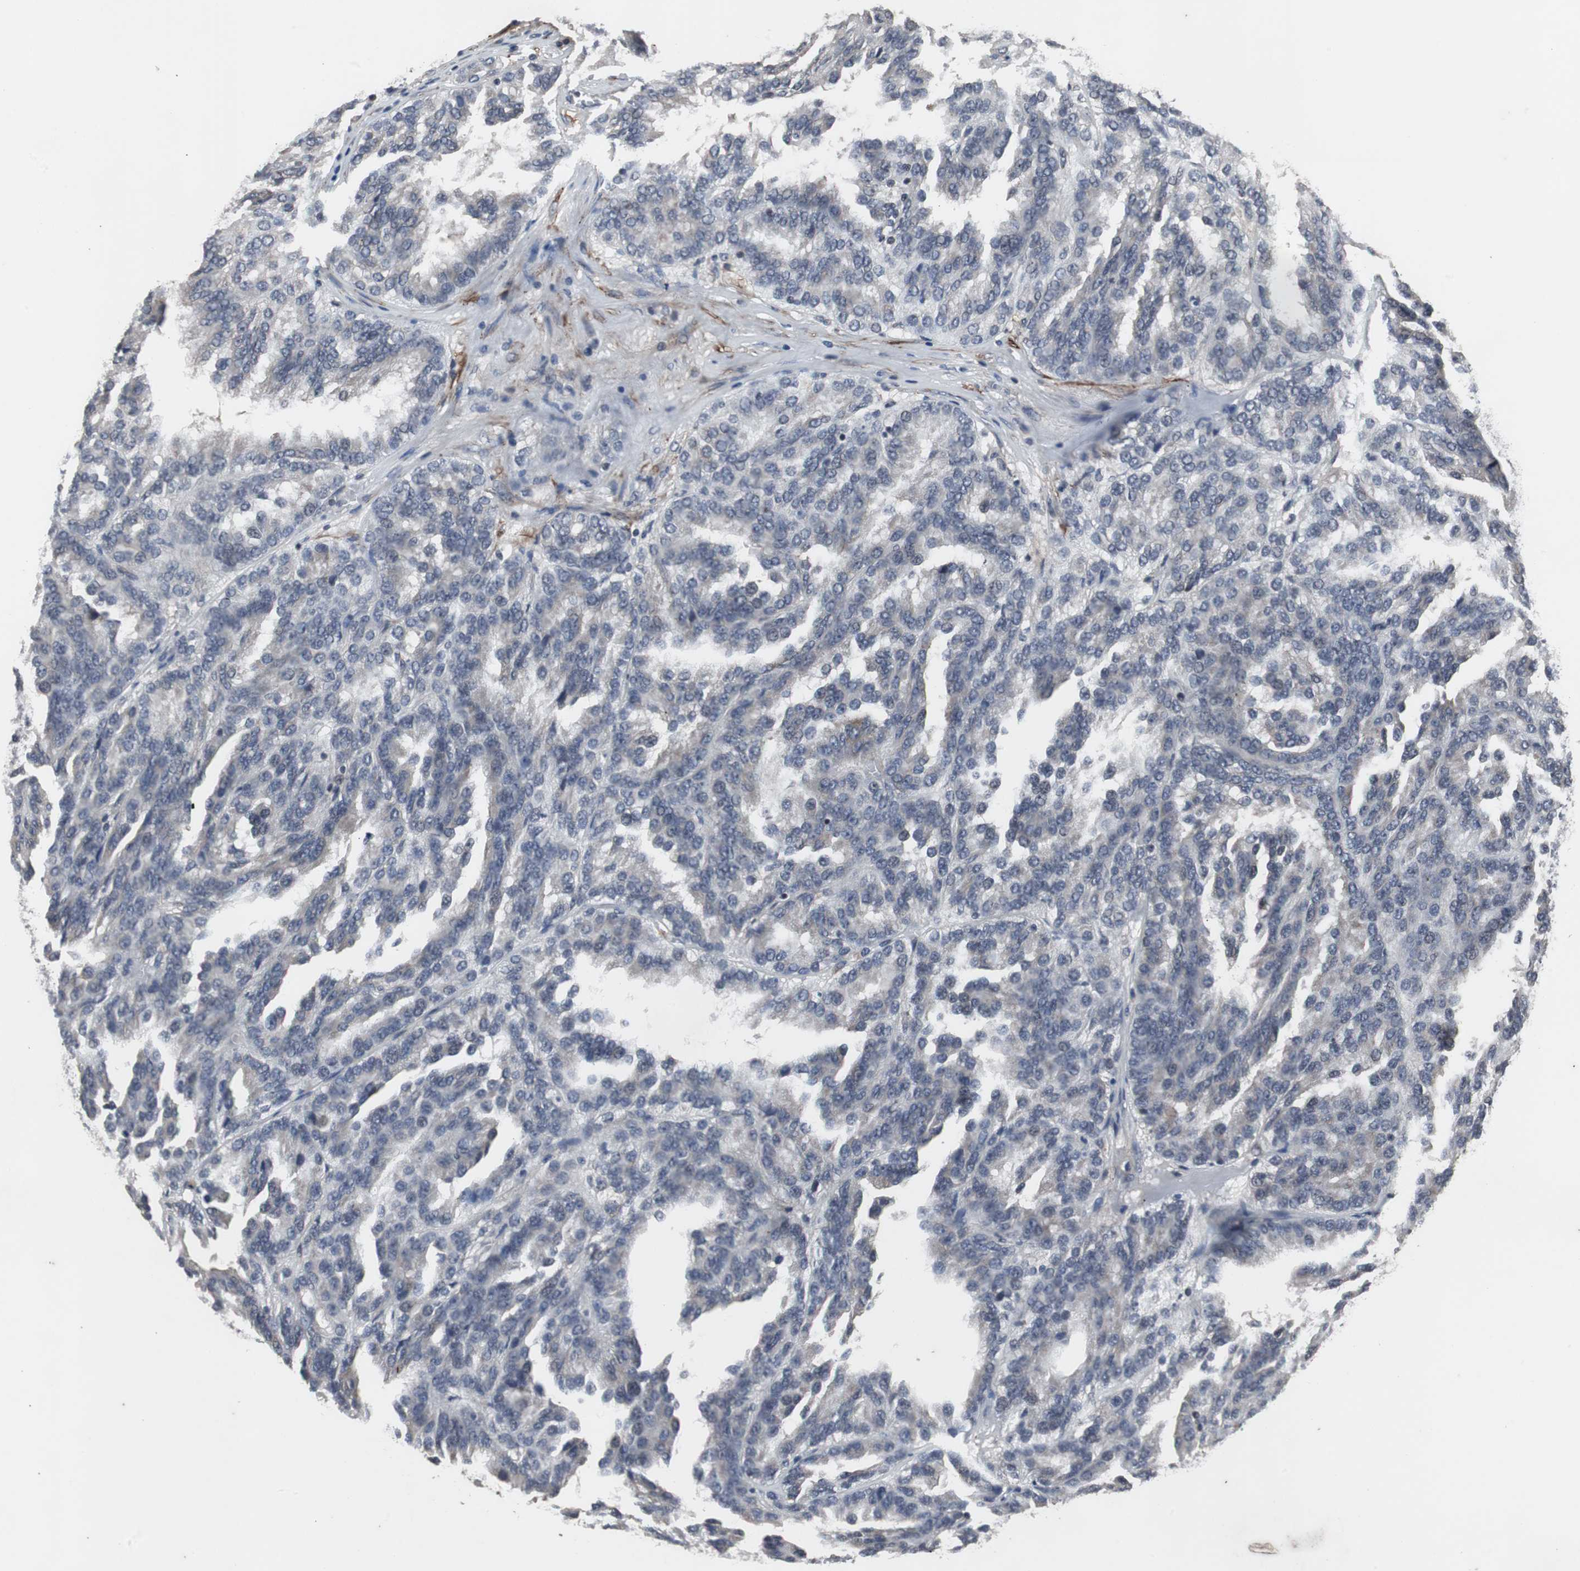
{"staining": {"intensity": "weak", "quantity": "25%-75%", "location": "cytoplasmic/membranous"}, "tissue": "renal cancer", "cell_type": "Tumor cells", "image_type": "cancer", "snomed": [{"axis": "morphology", "description": "Adenocarcinoma, NOS"}, {"axis": "topography", "description": "Kidney"}], "caption": "A low amount of weak cytoplasmic/membranous expression is seen in approximately 25%-75% of tumor cells in renal adenocarcinoma tissue. (Brightfield microscopy of DAB IHC at high magnification).", "gene": "CRADD", "patient": {"sex": "male", "age": 46}}